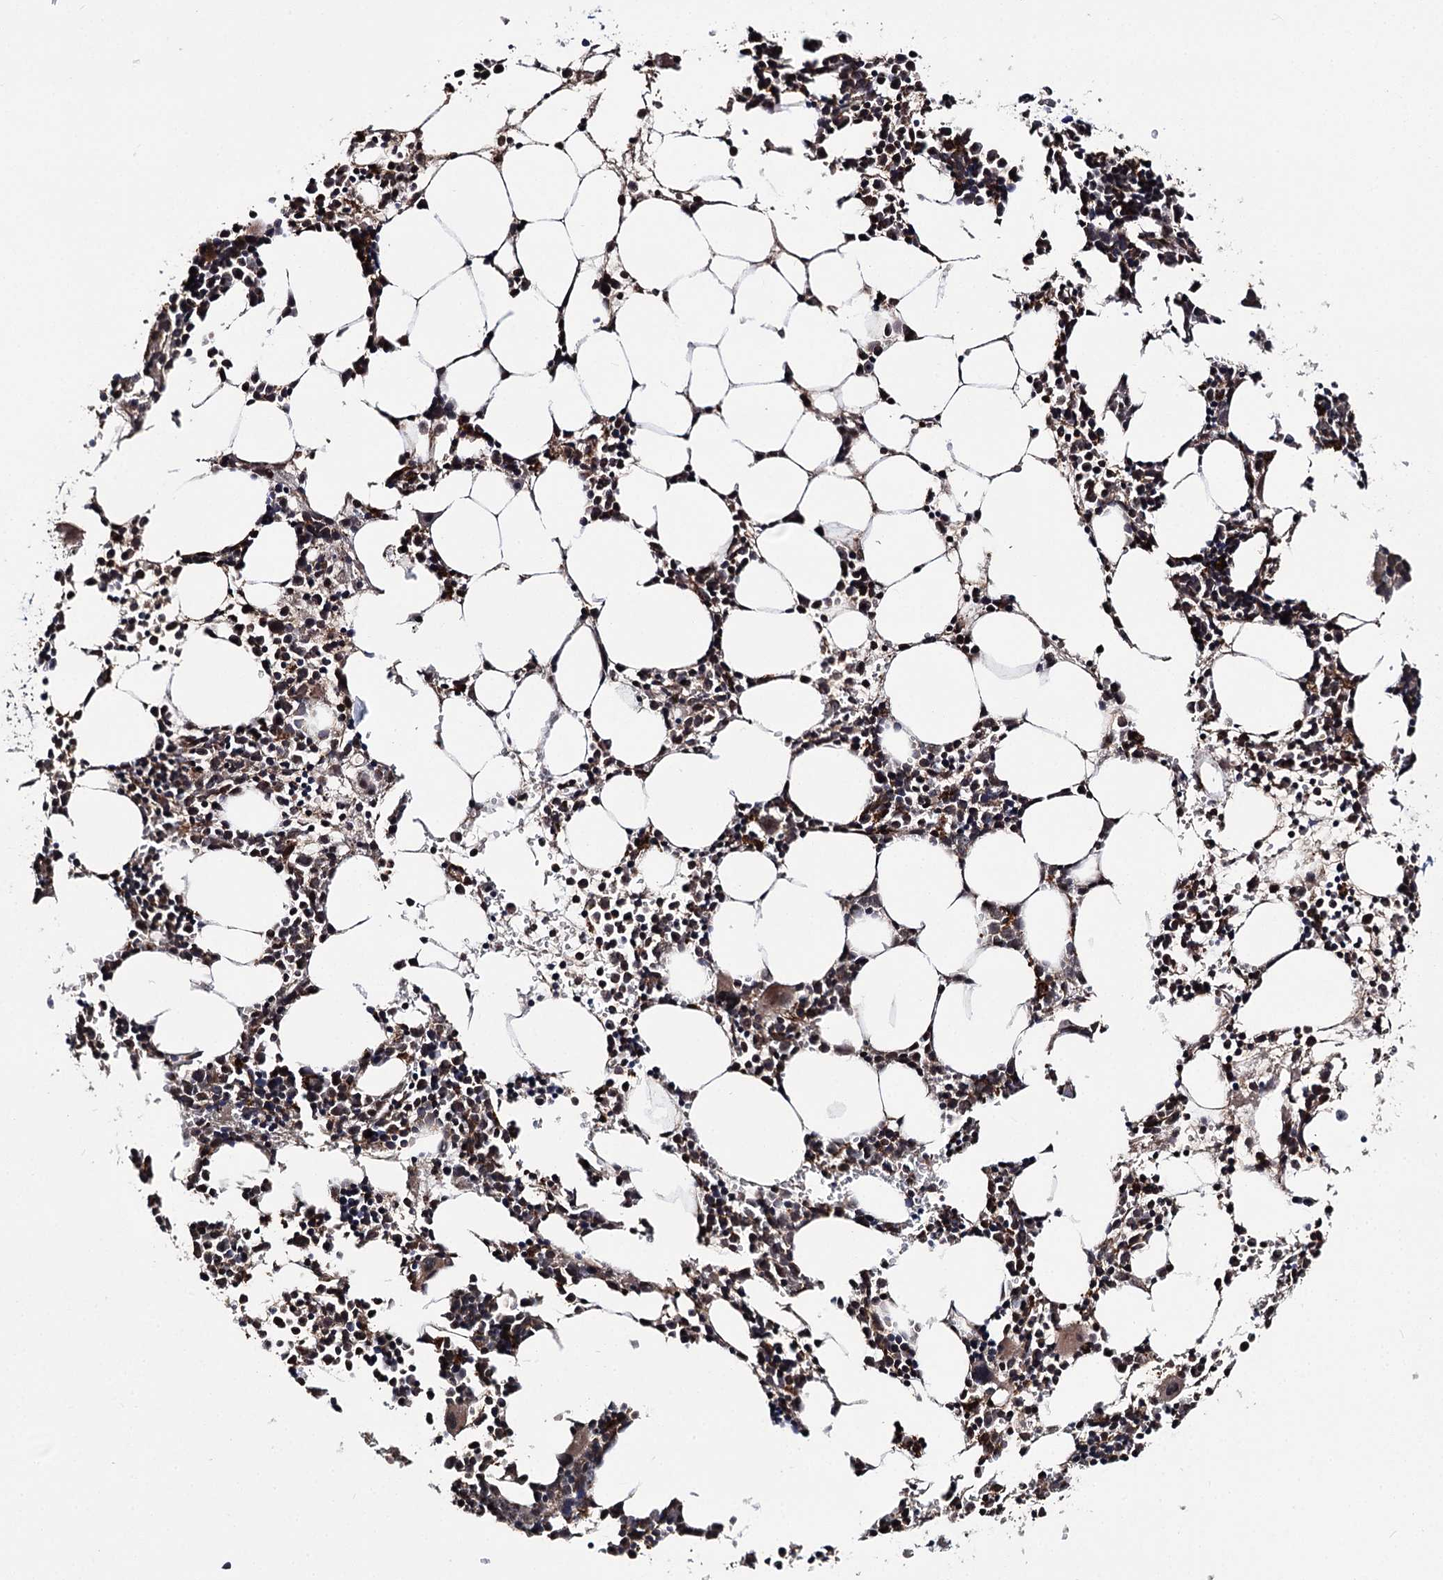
{"staining": {"intensity": "strong", "quantity": ">75%", "location": "cytoplasmic/membranous,nuclear"}, "tissue": "bone marrow", "cell_type": "Hematopoietic cells", "image_type": "normal", "snomed": [{"axis": "morphology", "description": "Normal tissue, NOS"}, {"axis": "topography", "description": "Bone marrow"}], "caption": "This is a histology image of immunohistochemistry staining of unremarkable bone marrow, which shows strong staining in the cytoplasmic/membranous,nuclear of hematopoietic cells.", "gene": "FAM53B", "patient": {"sex": "female", "age": 89}}